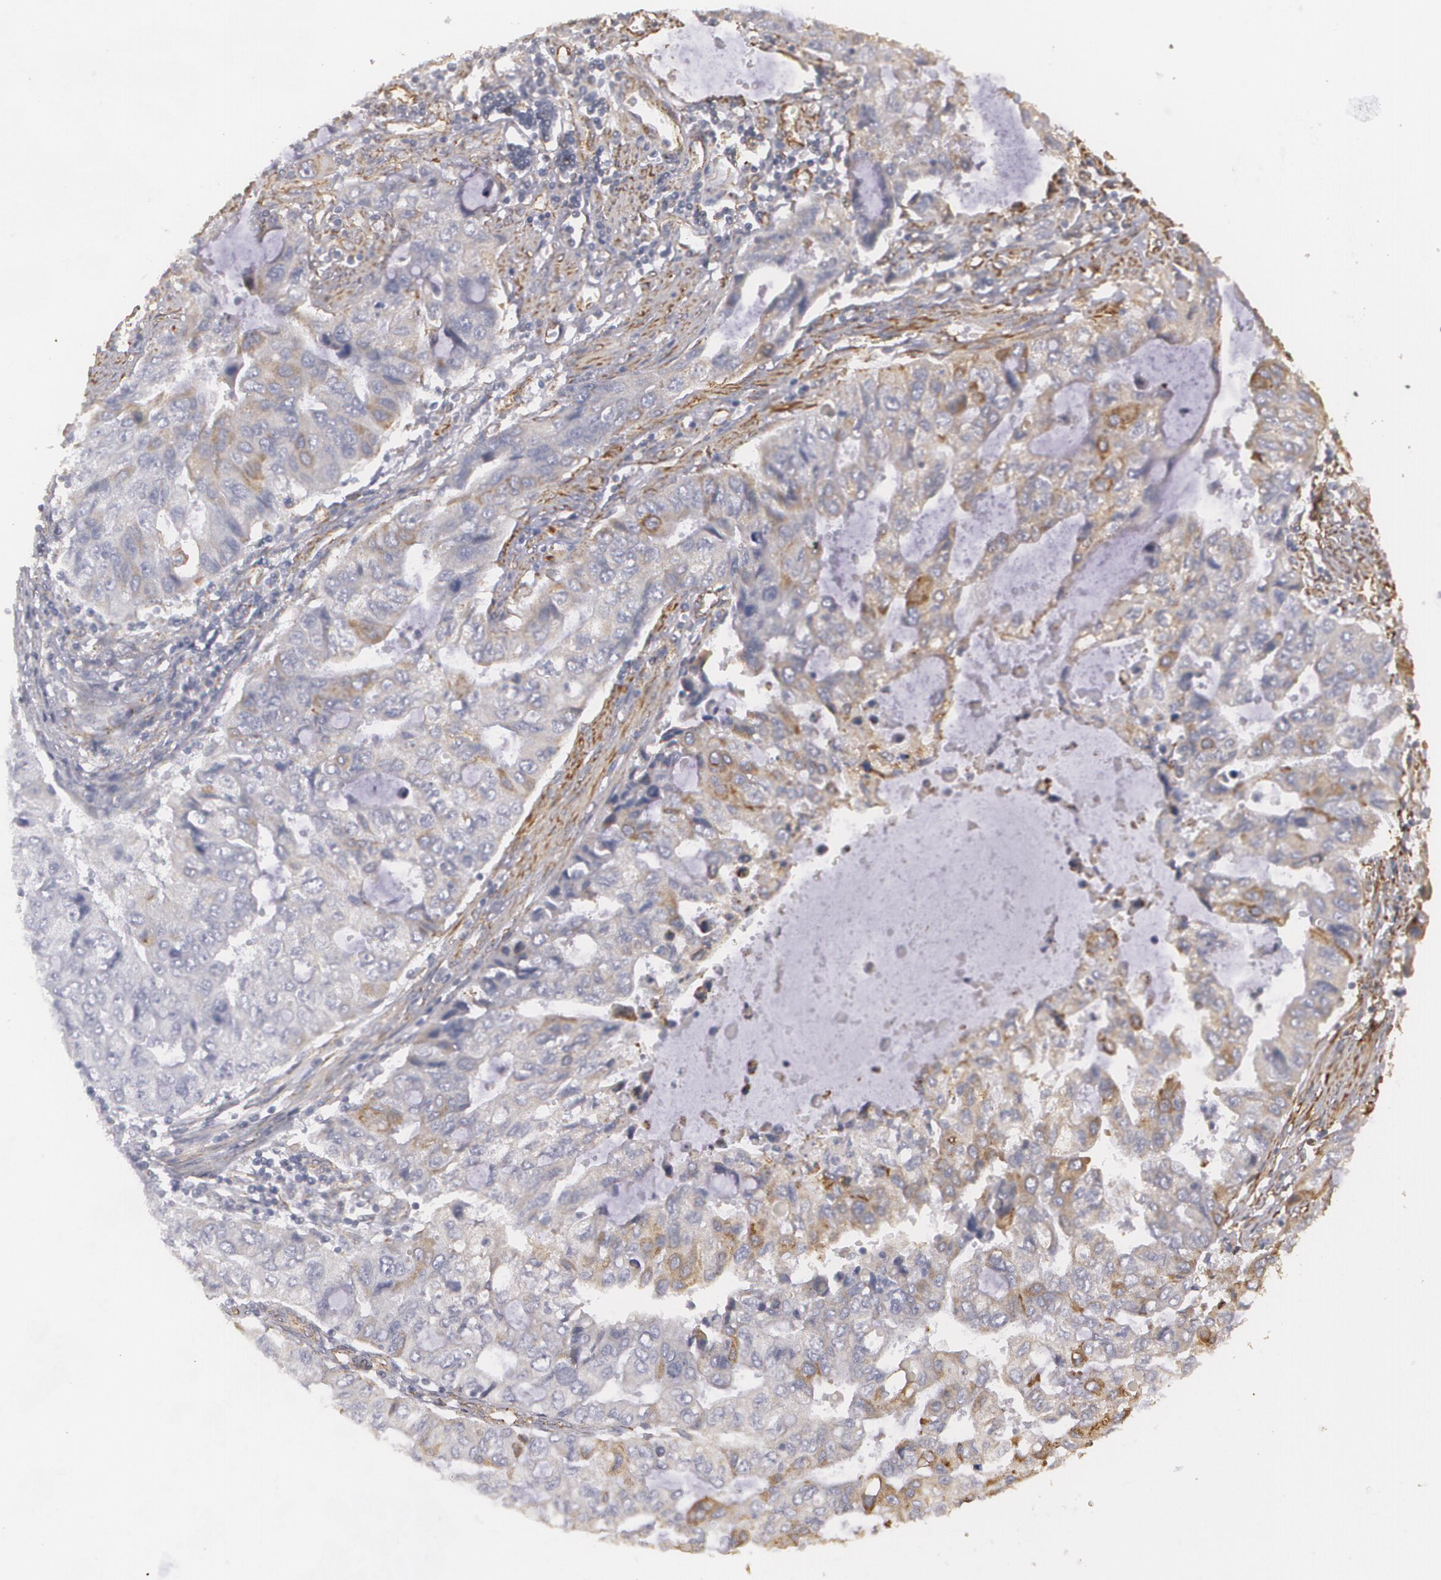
{"staining": {"intensity": "weak", "quantity": "25%-75%", "location": "cytoplasmic/membranous"}, "tissue": "stomach cancer", "cell_type": "Tumor cells", "image_type": "cancer", "snomed": [{"axis": "morphology", "description": "Adenocarcinoma, NOS"}, {"axis": "topography", "description": "Stomach, upper"}], "caption": "Tumor cells show low levels of weak cytoplasmic/membranous expression in approximately 25%-75% of cells in stomach adenocarcinoma.", "gene": "CYB5R3", "patient": {"sex": "female", "age": 52}}